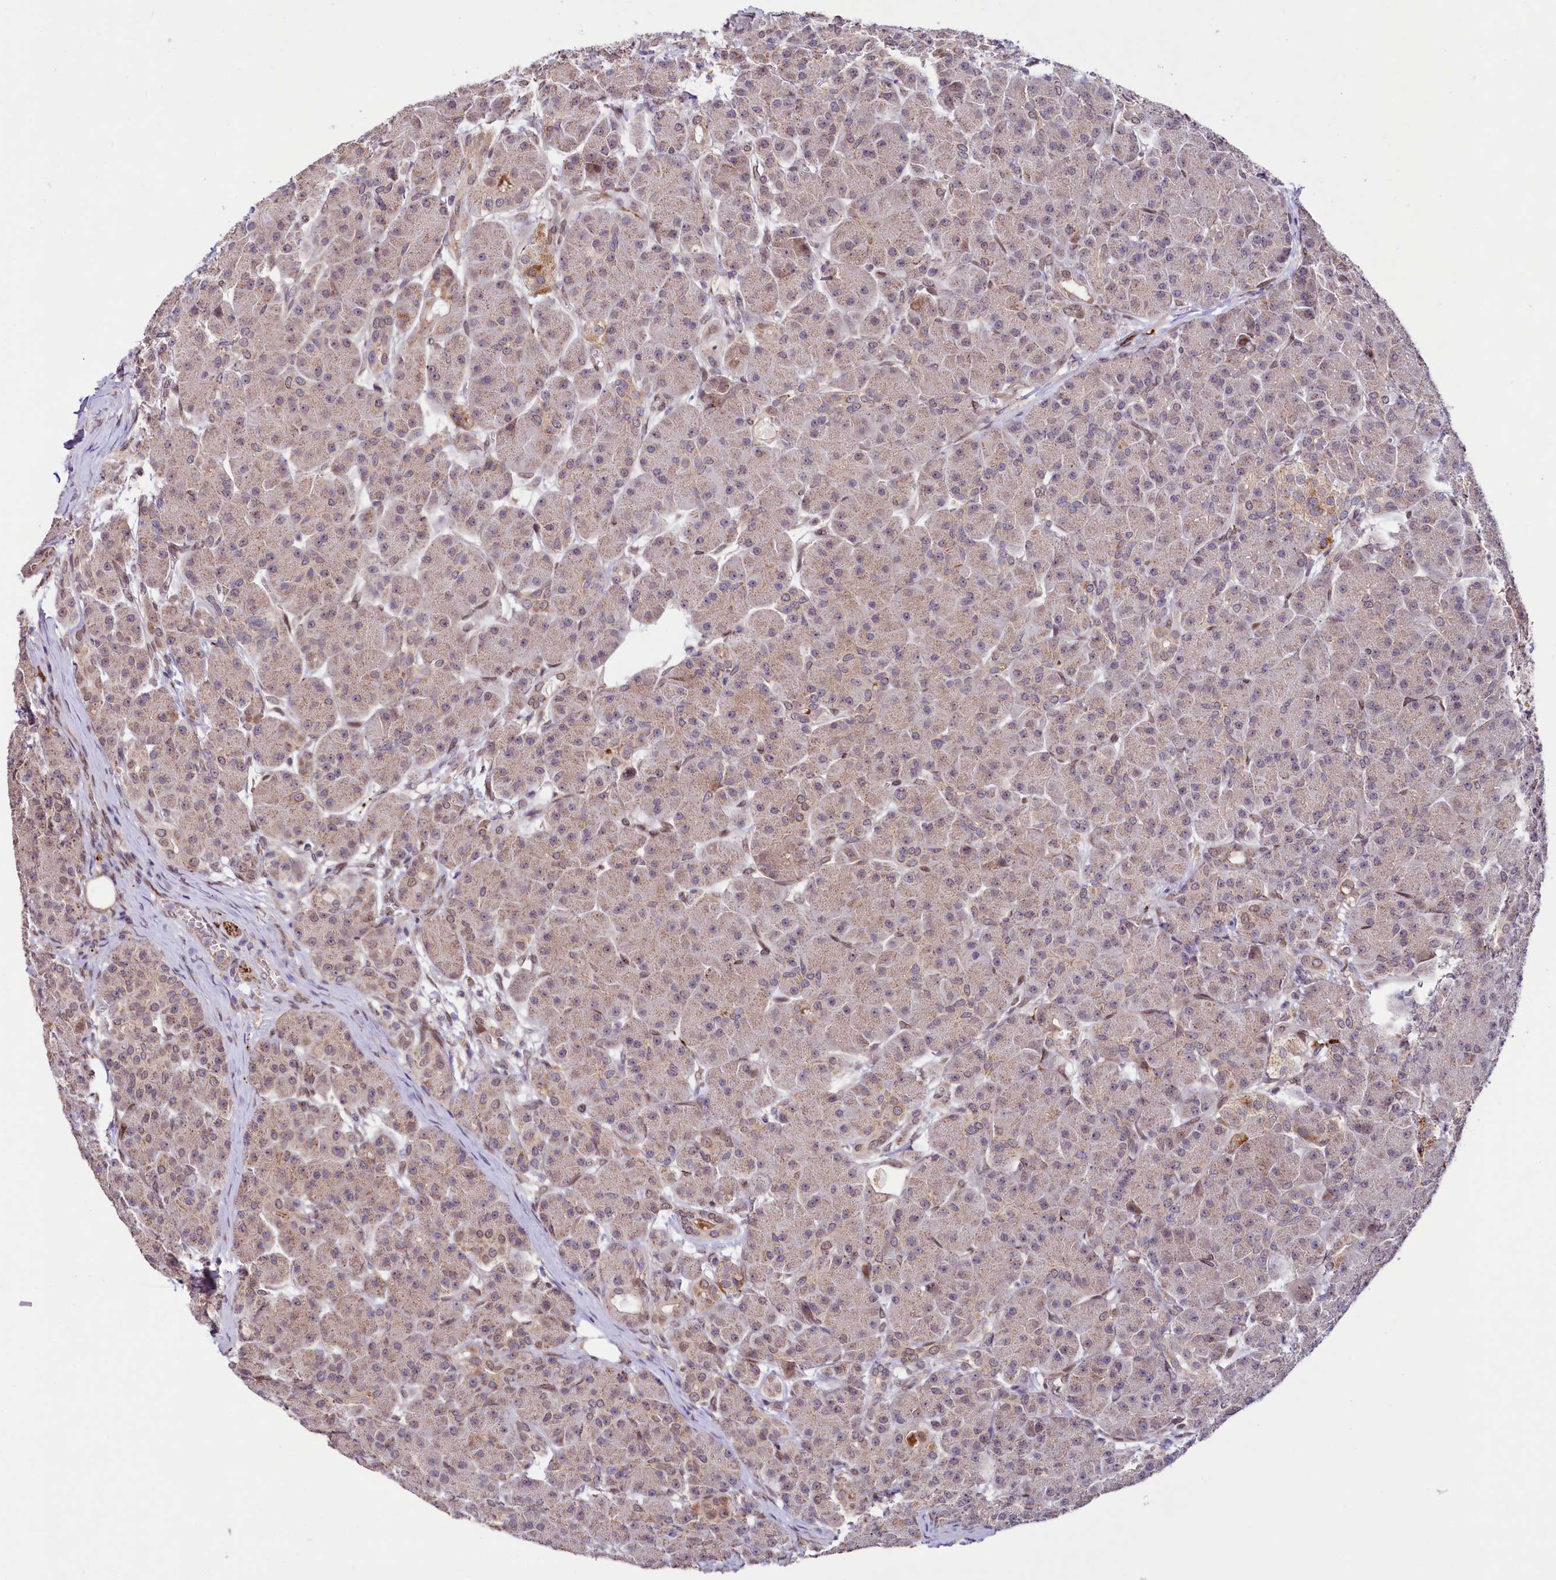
{"staining": {"intensity": "weak", "quantity": ">75%", "location": "cytoplasmic/membranous"}, "tissue": "pancreas", "cell_type": "Exocrine glandular cells", "image_type": "normal", "snomed": [{"axis": "morphology", "description": "Normal tissue, NOS"}, {"axis": "topography", "description": "Pancreas"}], "caption": "Unremarkable pancreas displays weak cytoplasmic/membranous staining in about >75% of exocrine glandular cells, visualized by immunohistochemistry. (Brightfield microscopy of DAB IHC at high magnification).", "gene": "ZNF226", "patient": {"sex": "male", "age": 63}}